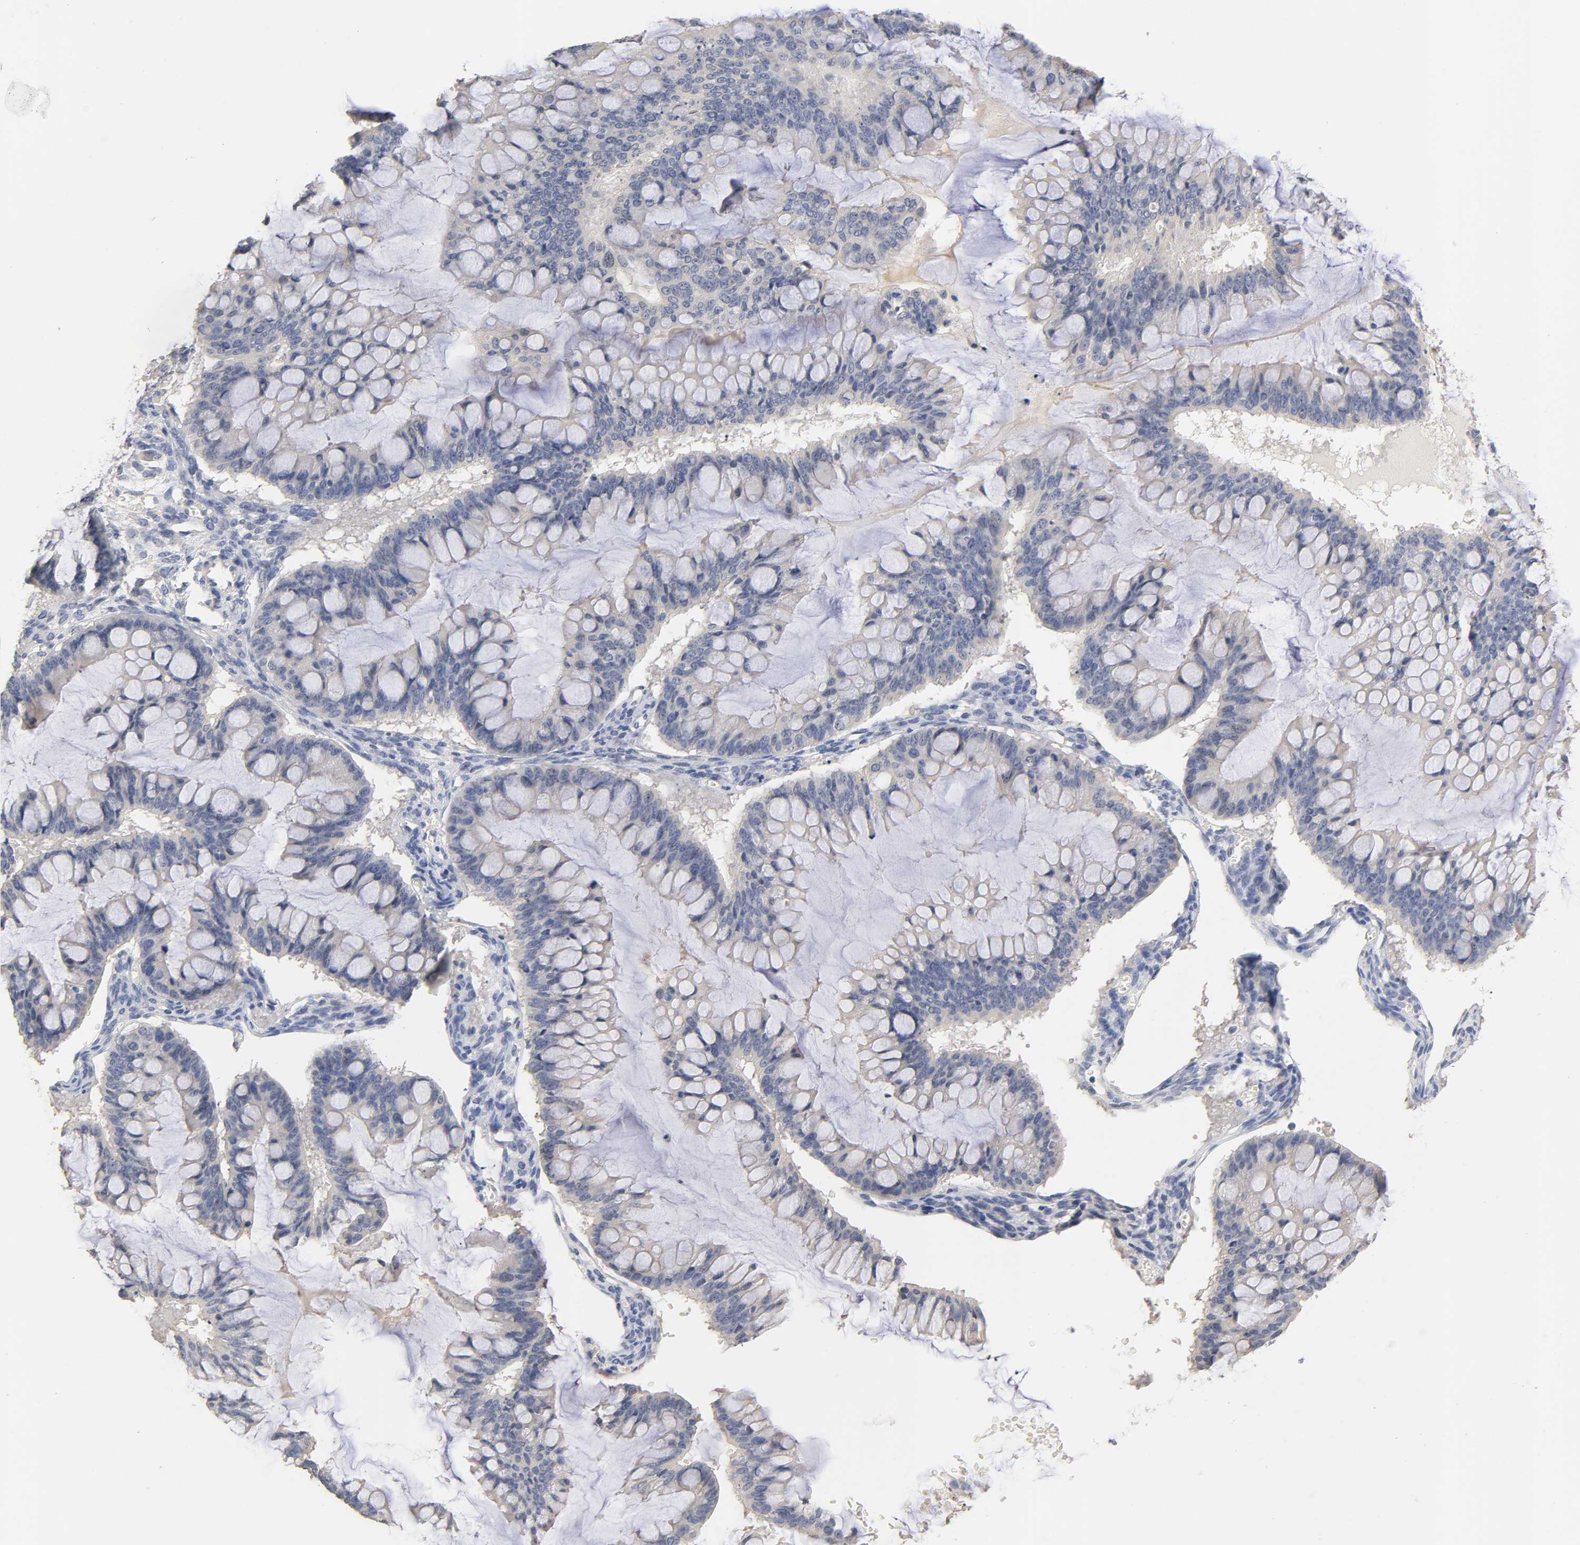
{"staining": {"intensity": "negative", "quantity": "none", "location": "none"}, "tissue": "ovarian cancer", "cell_type": "Tumor cells", "image_type": "cancer", "snomed": [{"axis": "morphology", "description": "Cystadenocarcinoma, mucinous, NOS"}, {"axis": "topography", "description": "Ovary"}], "caption": "Tumor cells are negative for brown protein staining in mucinous cystadenocarcinoma (ovarian). (Stains: DAB (3,3'-diaminobenzidine) IHC with hematoxylin counter stain, Microscopy: brightfield microscopy at high magnification).", "gene": "OVOL1", "patient": {"sex": "female", "age": 73}}